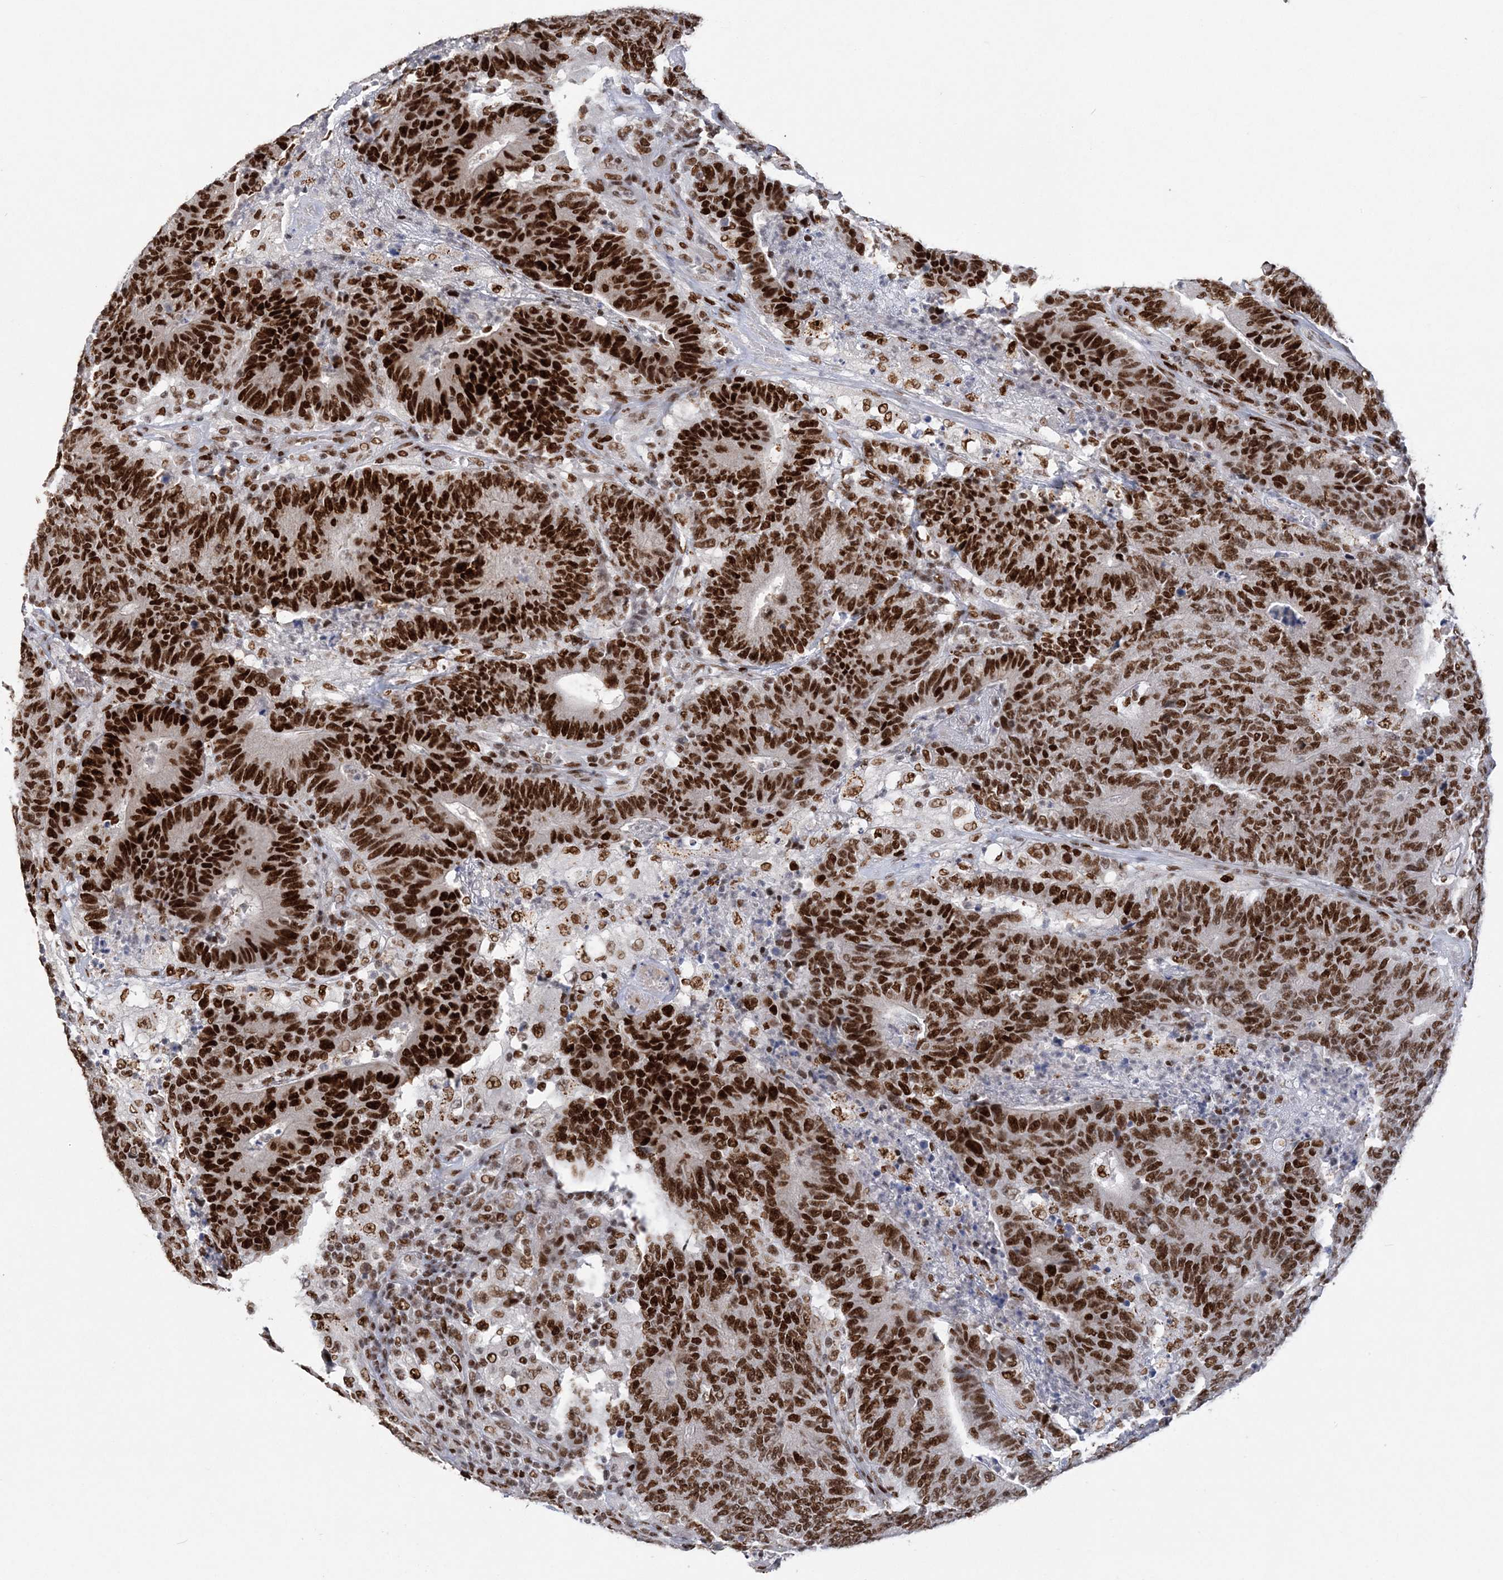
{"staining": {"intensity": "strong", "quantity": ">75%", "location": "nuclear"}, "tissue": "colorectal cancer", "cell_type": "Tumor cells", "image_type": "cancer", "snomed": [{"axis": "morphology", "description": "Normal tissue, NOS"}, {"axis": "morphology", "description": "Adenocarcinoma, NOS"}, {"axis": "topography", "description": "Colon"}], "caption": "Colorectal cancer stained with DAB immunohistochemistry (IHC) displays high levels of strong nuclear positivity in about >75% of tumor cells. The staining is performed using DAB brown chromogen to label protein expression. The nuclei are counter-stained blue using hematoxylin.", "gene": "ZBTB7A", "patient": {"sex": "female", "age": 75}}